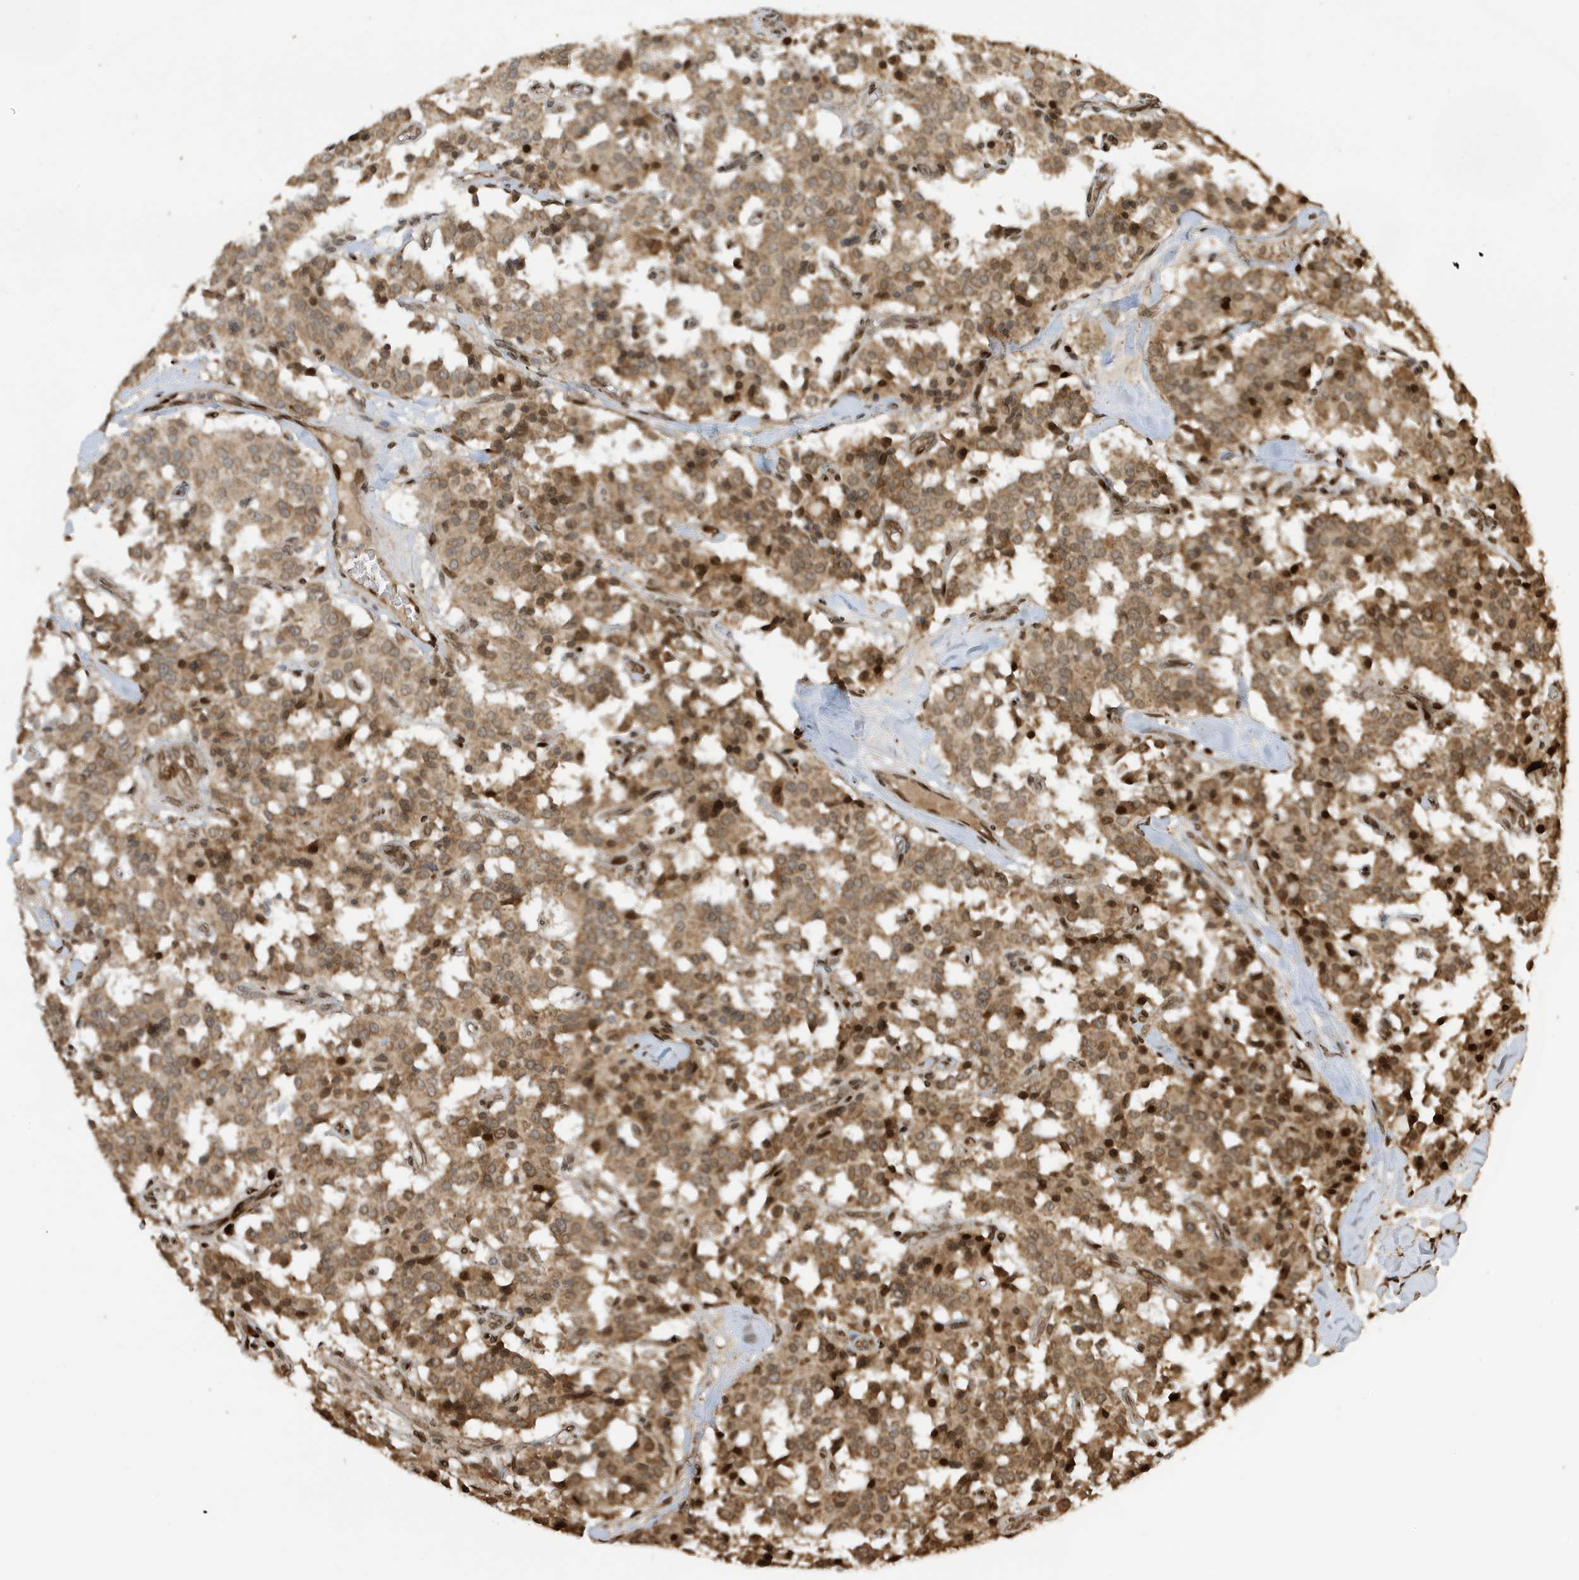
{"staining": {"intensity": "moderate", "quantity": ">75%", "location": "cytoplasmic/membranous"}, "tissue": "carcinoid", "cell_type": "Tumor cells", "image_type": "cancer", "snomed": [{"axis": "morphology", "description": "Carcinoid, malignant, NOS"}, {"axis": "topography", "description": "Lung"}], "caption": "This photomicrograph exhibits malignant carcinoid stained with immunohistochemistry to label a protein in brown. The cytoplasmic/membranous of tumor cells show moderate positivity for the protein. Nuclei are counter-stained blue.", "gene": "DUSP18", "patient": {"sex": "male", "age": 30}}